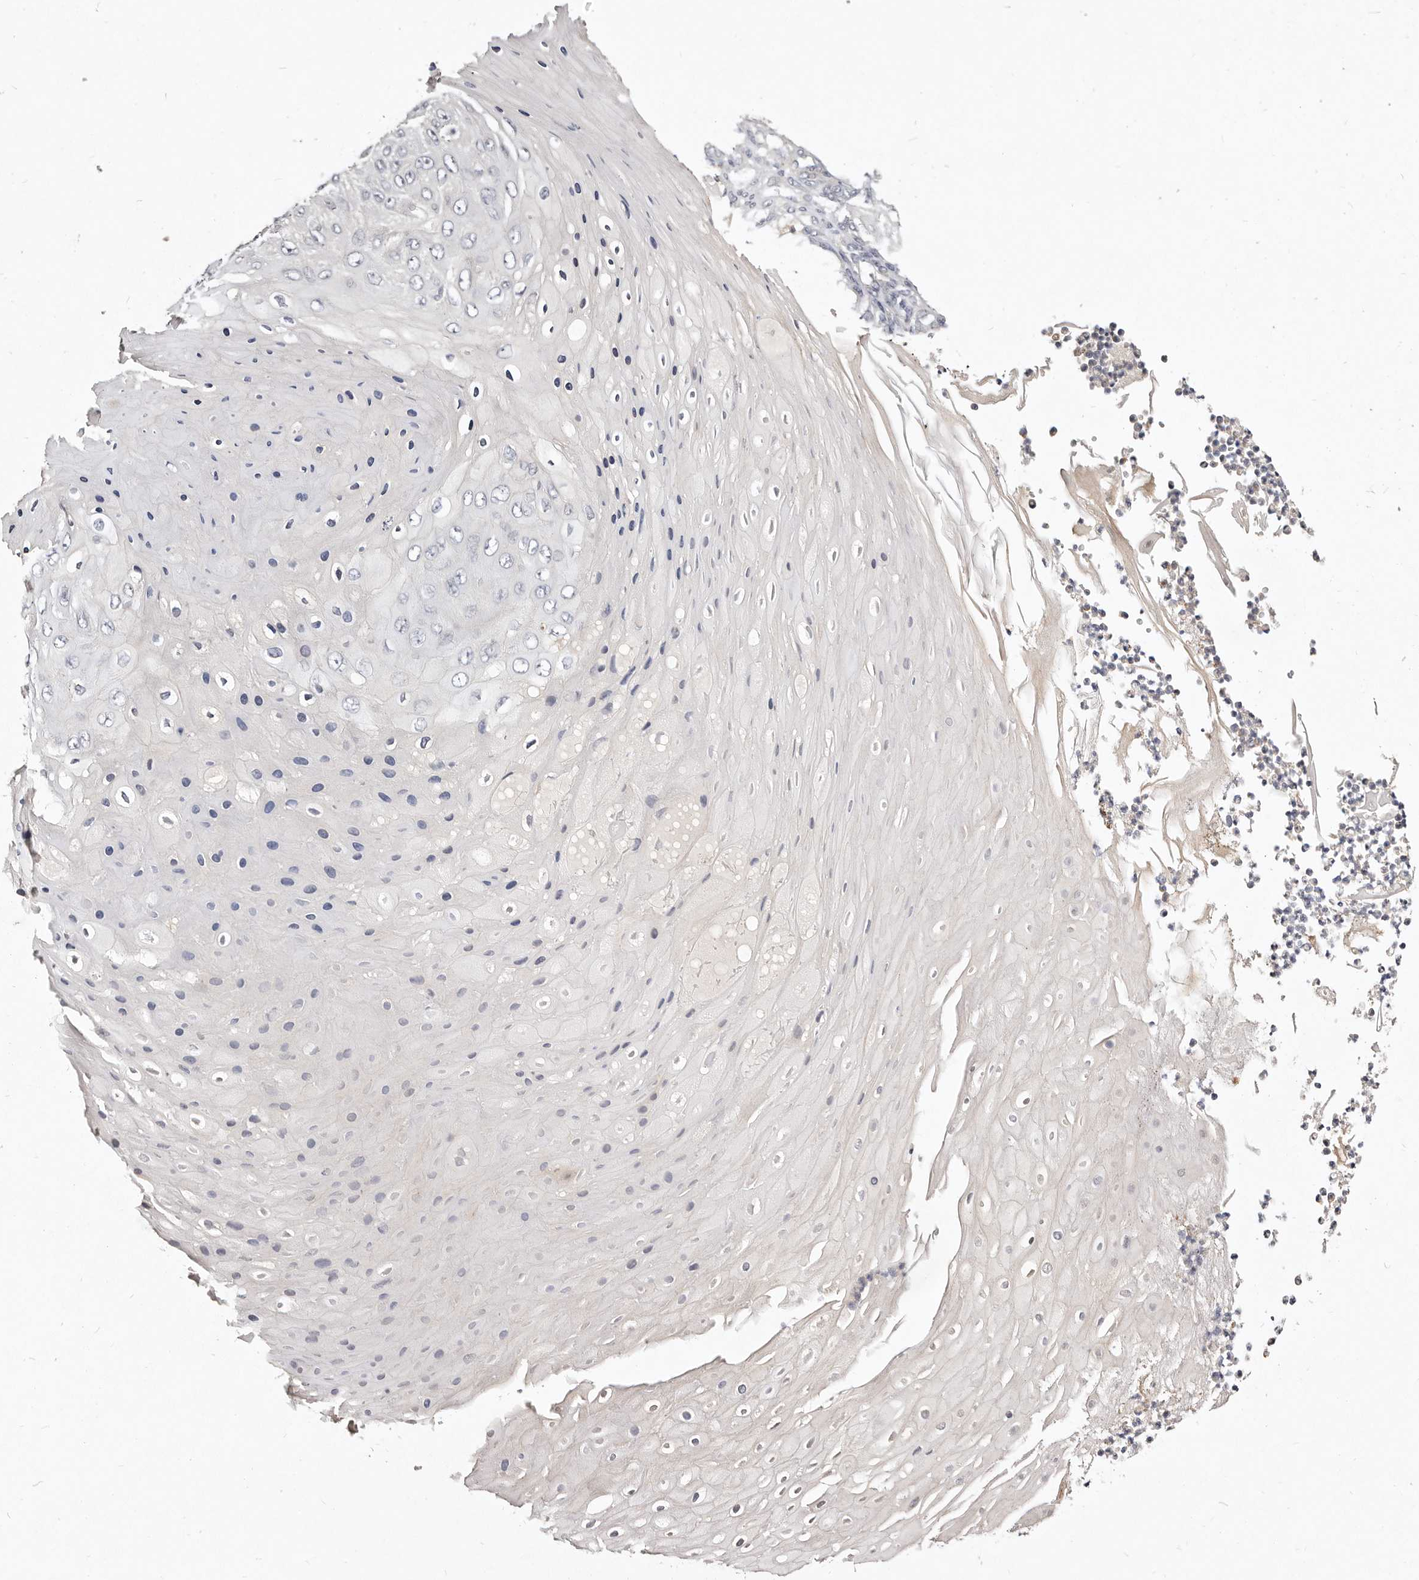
{"staining": {"intensity": "negative", "quantity": "none", "location": "none"}, "tissue": "skin cancer", "cell_type": "Tumor cells", "image_type": "cancer", "snomed": [{"axis": "morphology", "description": "Squamous cell carcinoma, NOS"}, {"axis": "topography", "description": "Skin"}], "caption": "Micrograph shows no significant protein expression in tumor cells of skin squamous cell carcinoma.", "gene": "MRPS33", "patient": {"sex": "female", "age": 88}}